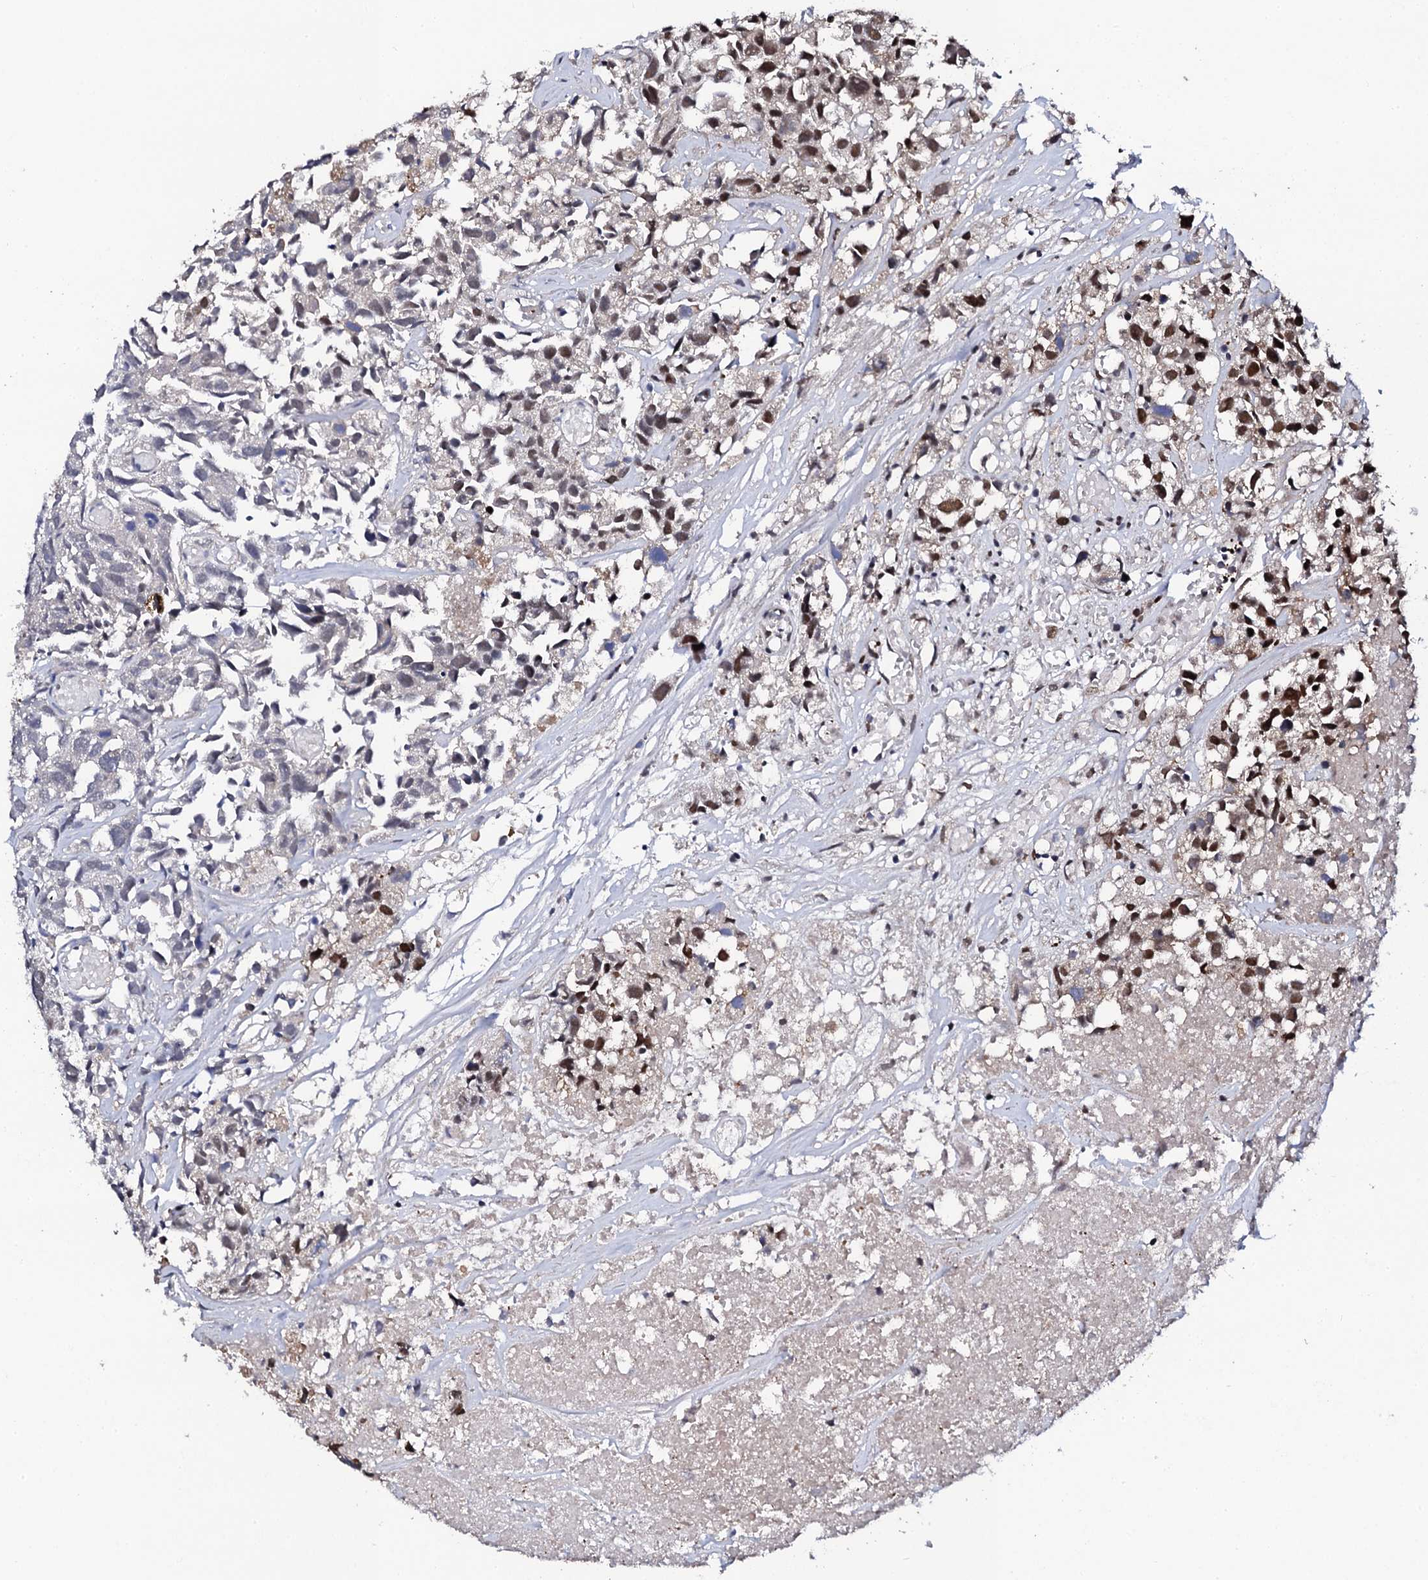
{"staining": {"intensity": "strong", "quantity": "25%-75%", "location": "nuclear"}, "tissue": "urothelial cancer", "cell_type": "Tumor cells", "image_type": "cancer", "snomed": [{"axis": "morphology", "description": "Urothelial carcinoma, High grade"}, {"axis": "topography", "description": "Urinary bladder"}], "caption": "Immunohistochemical staining of human urothelial cancer demonstrates high levels of strong nuclear protein expression in approximately 25%-75% of tumor cells.", "gene": "CSTF3", "patient": {"sex": "female", "age": 75}}